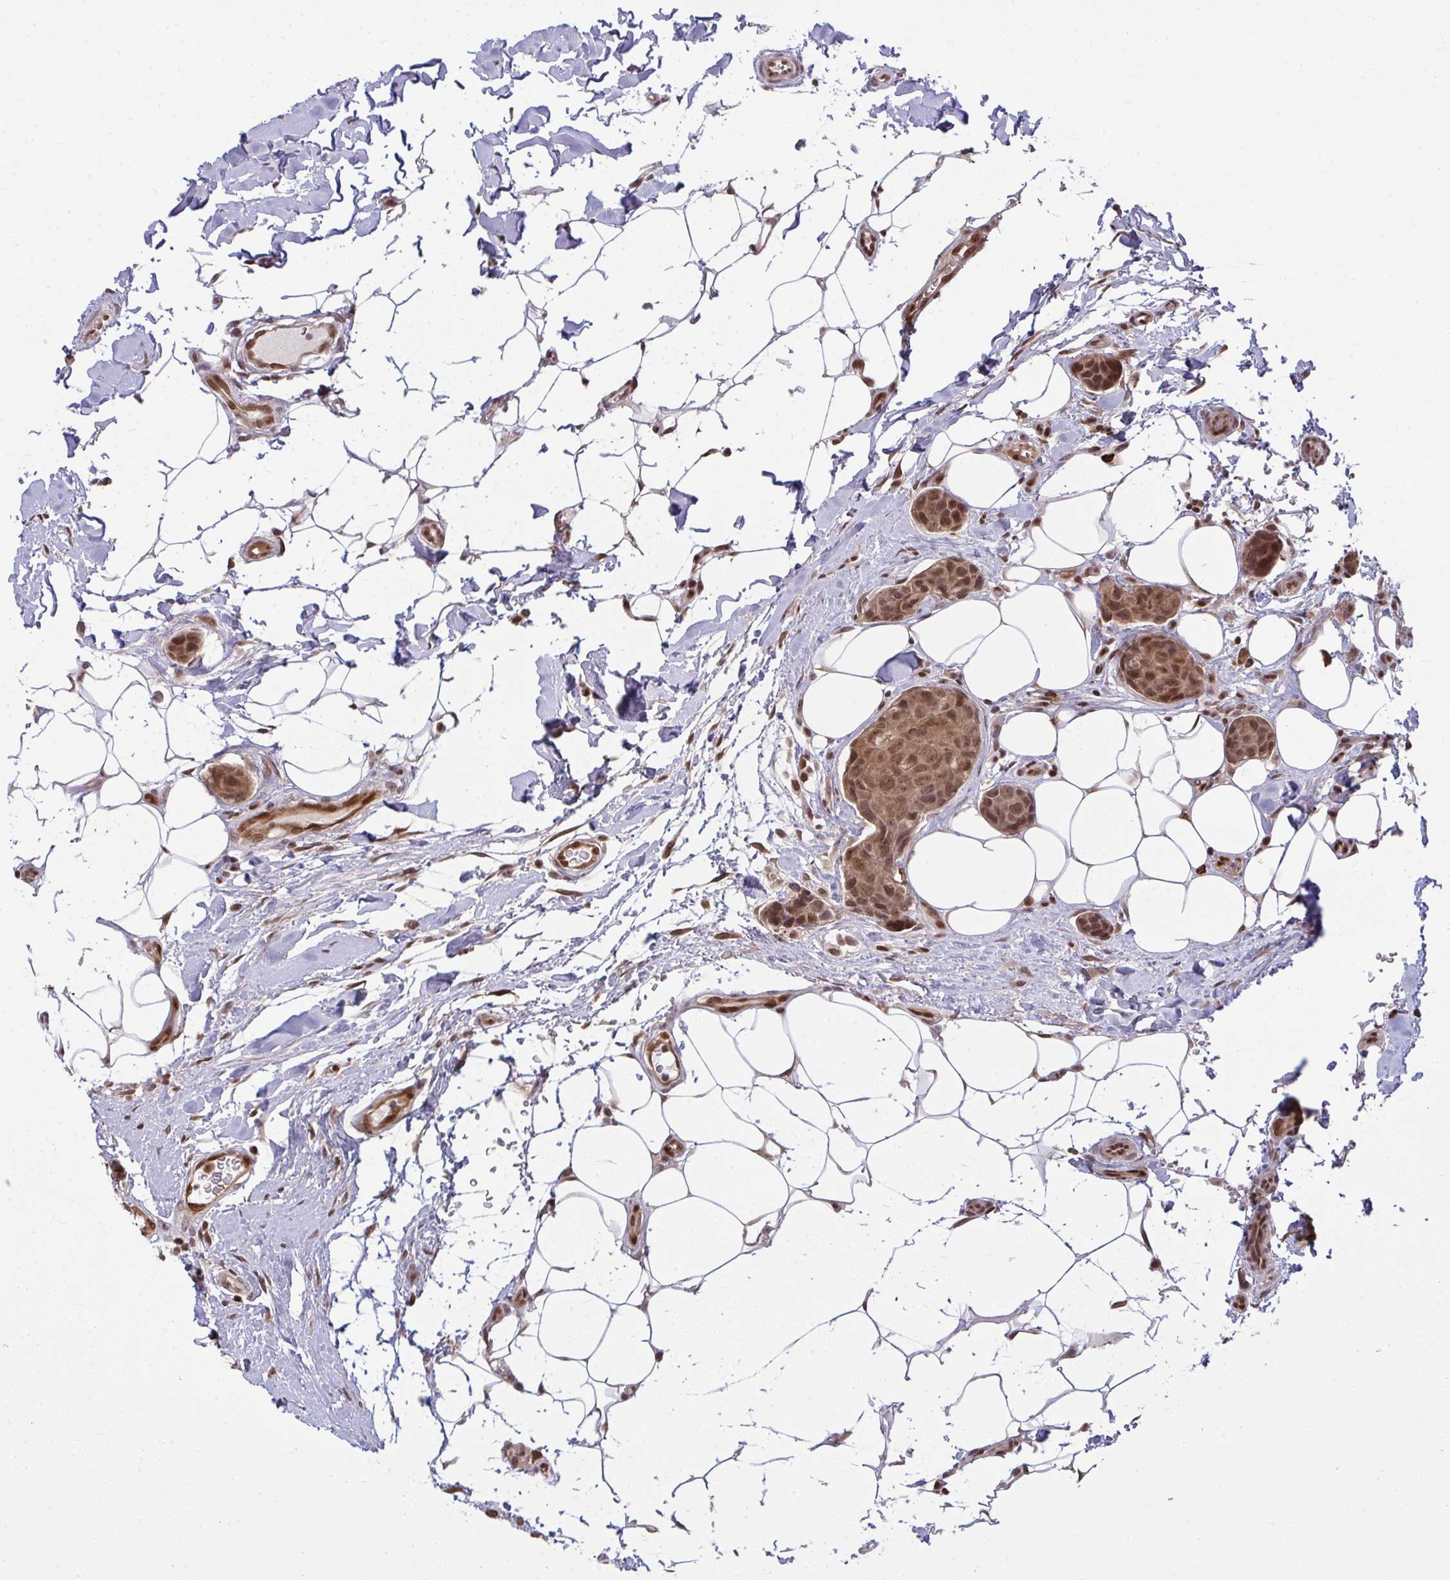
{"staining": {"intensity": "moderate", "quantity": ">75%", "location": "cytoplasmic/membranous,nuclear"}, "tissue": "breast cancer", "cell_type": "Tumor cells", "image_type": "cancer", "snomed": [{"axis": "morphology", "description": "Duct carcinoma"}, {"axis": "topography", "description": "Breast"}, {"axis": "topography", "description": "Lymph node"}], "caption": "The immunohistochemical stain highlights moderate cytoplasmic/membranous and nuclear staining in tumor cells of breast cancer (intraductal carcinoma) tissue.", "gene": "UXT", "patient": {"sex": "female", "age": 80}}